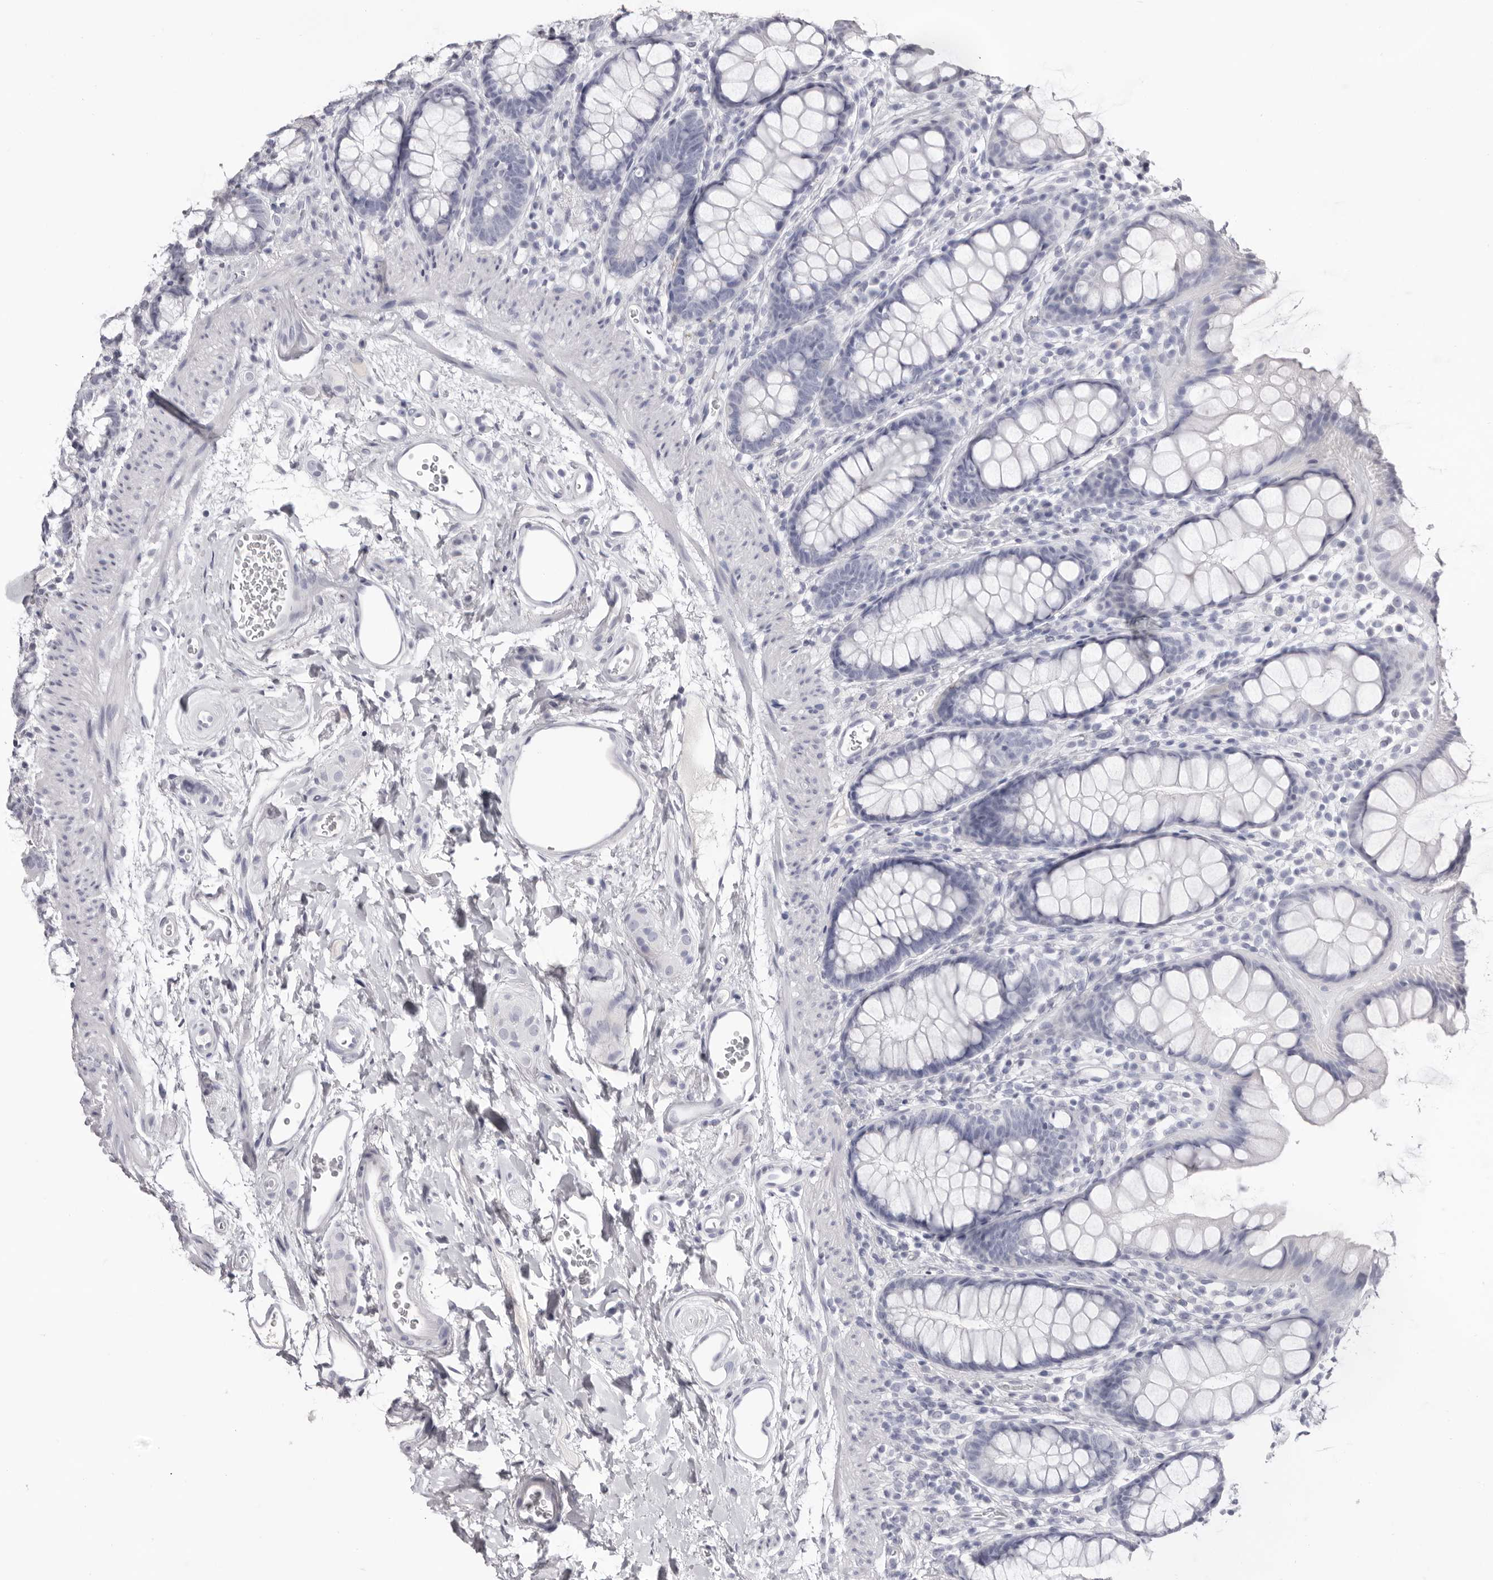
{"staining": {"intensity": "negative", "quantity": "none", "location": "none"}, "tissue": "rectum", "cell_type": "Glandular cells", "image_type": "normal", "snomed": [{"axis": "morphology", "description": "Normal tissue, NOS"}, {"axis": "topography", "description": "Rectum"}], "caption": "Immunohistochemistry image of normal rectum: human rectum stained with DAB (3,3'-diaminobenzidine) shows no significant protein positivity in glandular cells.", "gene": "LPO", "patient": {"sex": "female", "age": 65}}